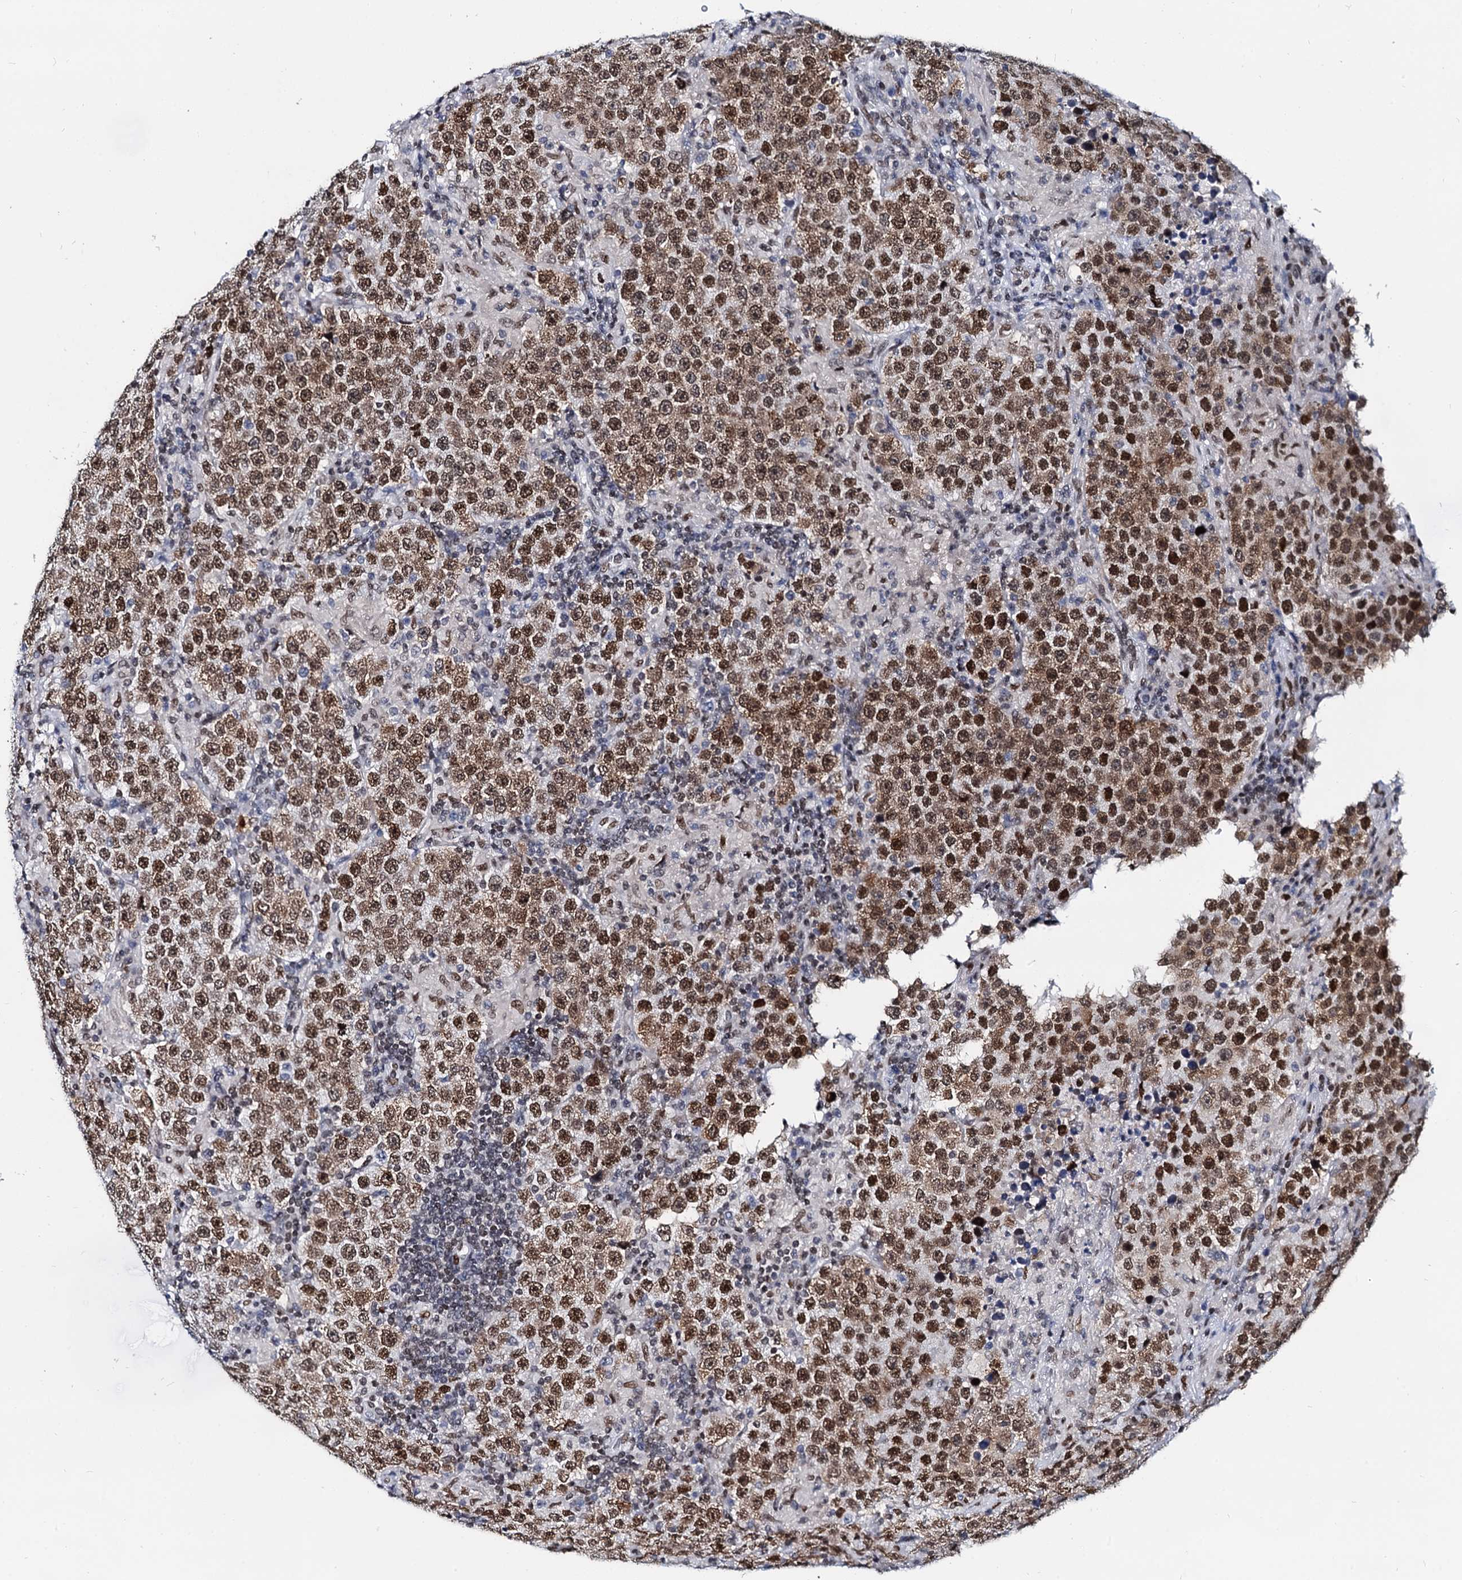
{"staining": {"intensity": "moderate", "quantity": ">75%", "location": "cytoplasmic/membranous,nuclear"}, "tissue": "testis cancer", "cell_type": "Tumor cells", "image_type": "cancer", "snomed": [{"axis": "morphology", "description": "Normal tissue, NOS"}, {"axis": "morphology", "description": "Urothelial carcinoma, High grade"}, {"axis": "morphology", "description": "Seminoma, NOS"}, {"axis": "morphology", "description": "Carcinoma, Embryonal, NOS"}, {"axis": "topography", "description": "Urinary bladder"}, {"axis": "topography", "description": "Testis"}], "caption": "DAB immunohistochemical staining of high-grade urothelial carcinoma (testis) exhibits moderate cytoplasmic/membranous and nuclear protein staining in about >75% of tumor cells.", "gene": "CMAS", "patient": {"sex": "male", "age": 41}}